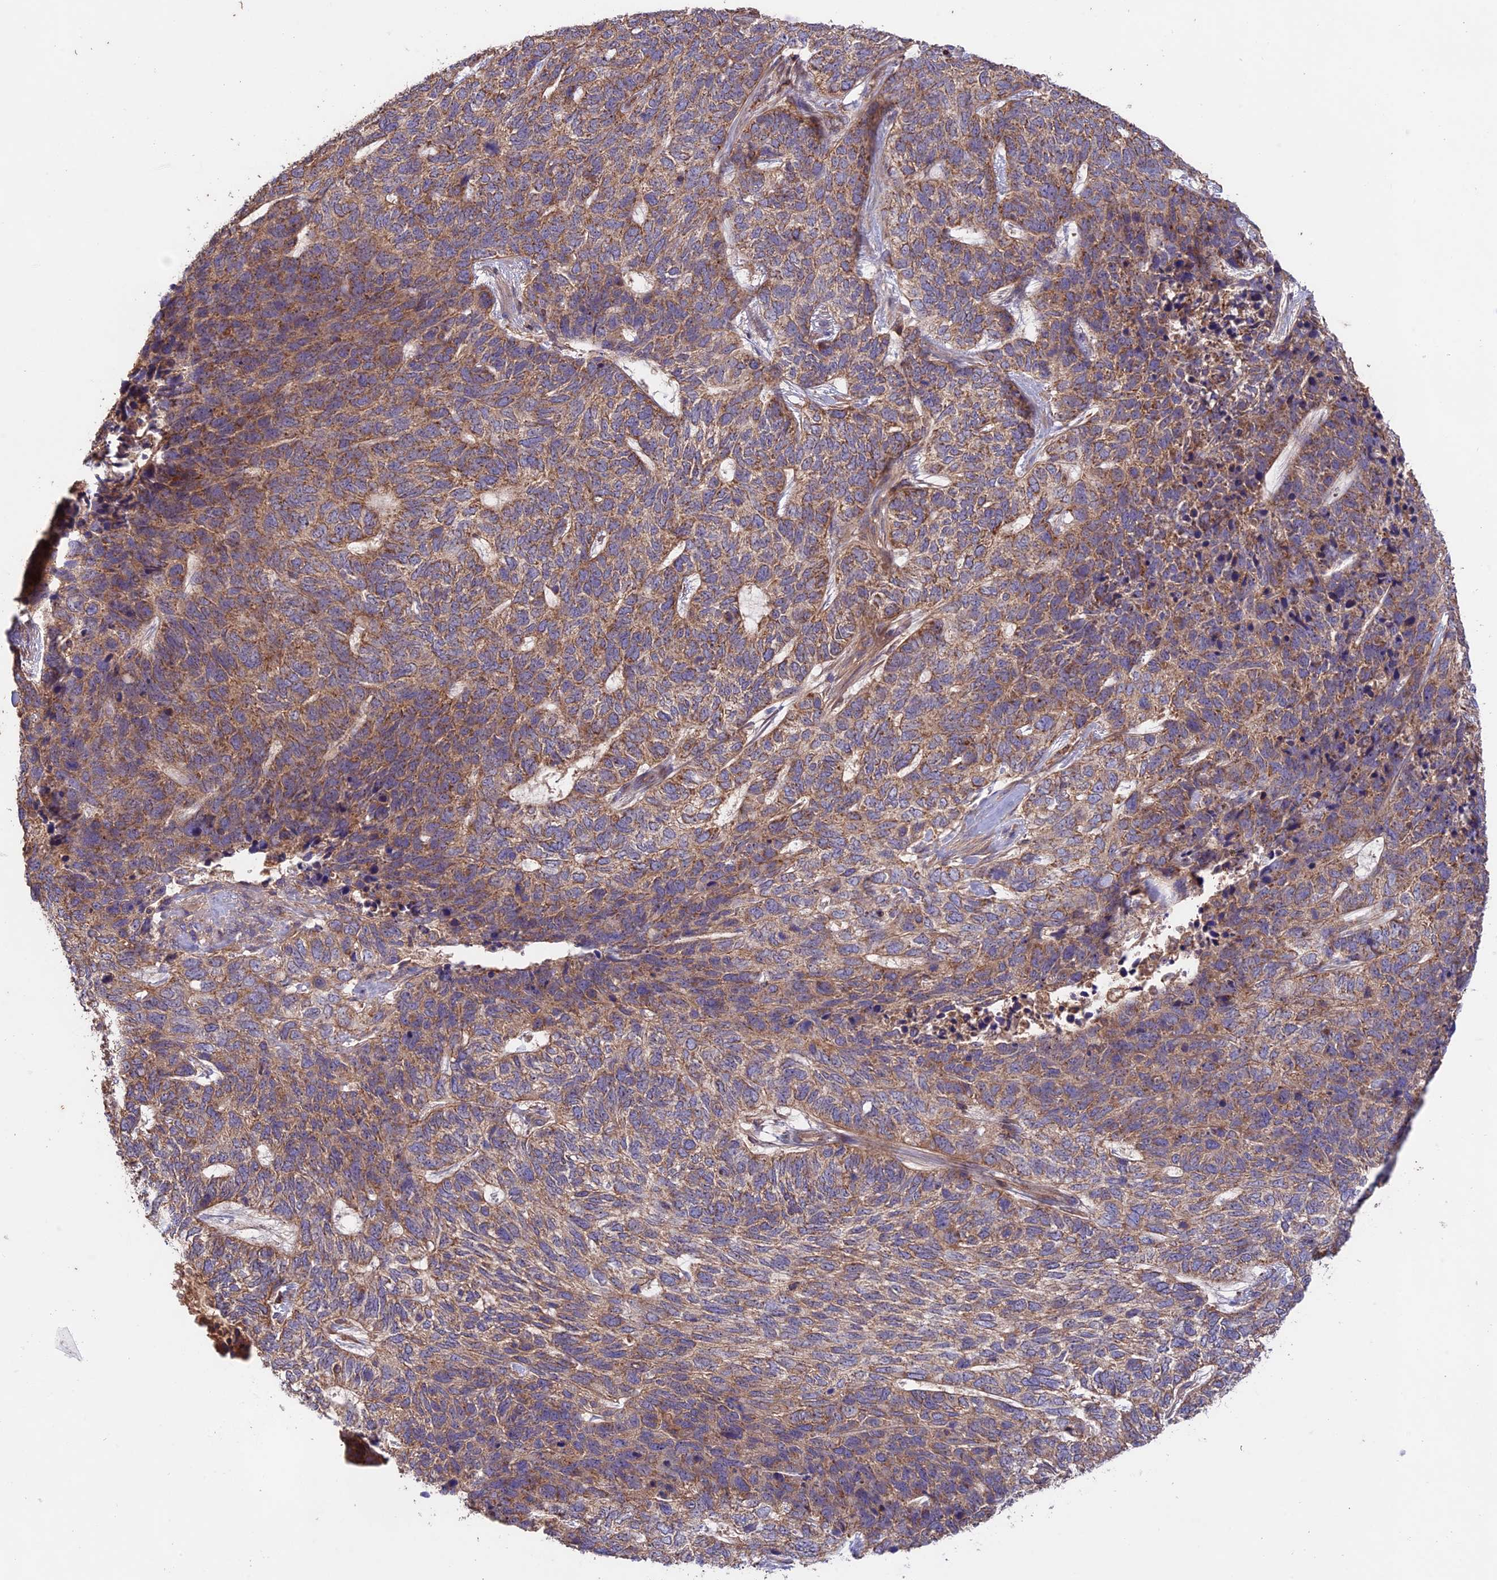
{"staining": {"intensity": "moderate", "quantity": ">75%", "location": "cytoplasmic/membranous"}, "tissue": "skin cancer", "cell_type": "Tumor cells", "image_type": "cancer", "snomed": [{"axis": "morphology", "description": "Basal cell carcinoma"}, {"axis": "topography", "description": "Skin"}], "caption": "A micrograph of human basal cell carcinoma (skin) stained for a protein exhibits moderate cytoplasmic/membranous brown staining in tumor cells.", "gene": "NUDT8", "patient": {"sex": "female", "age": 65}}